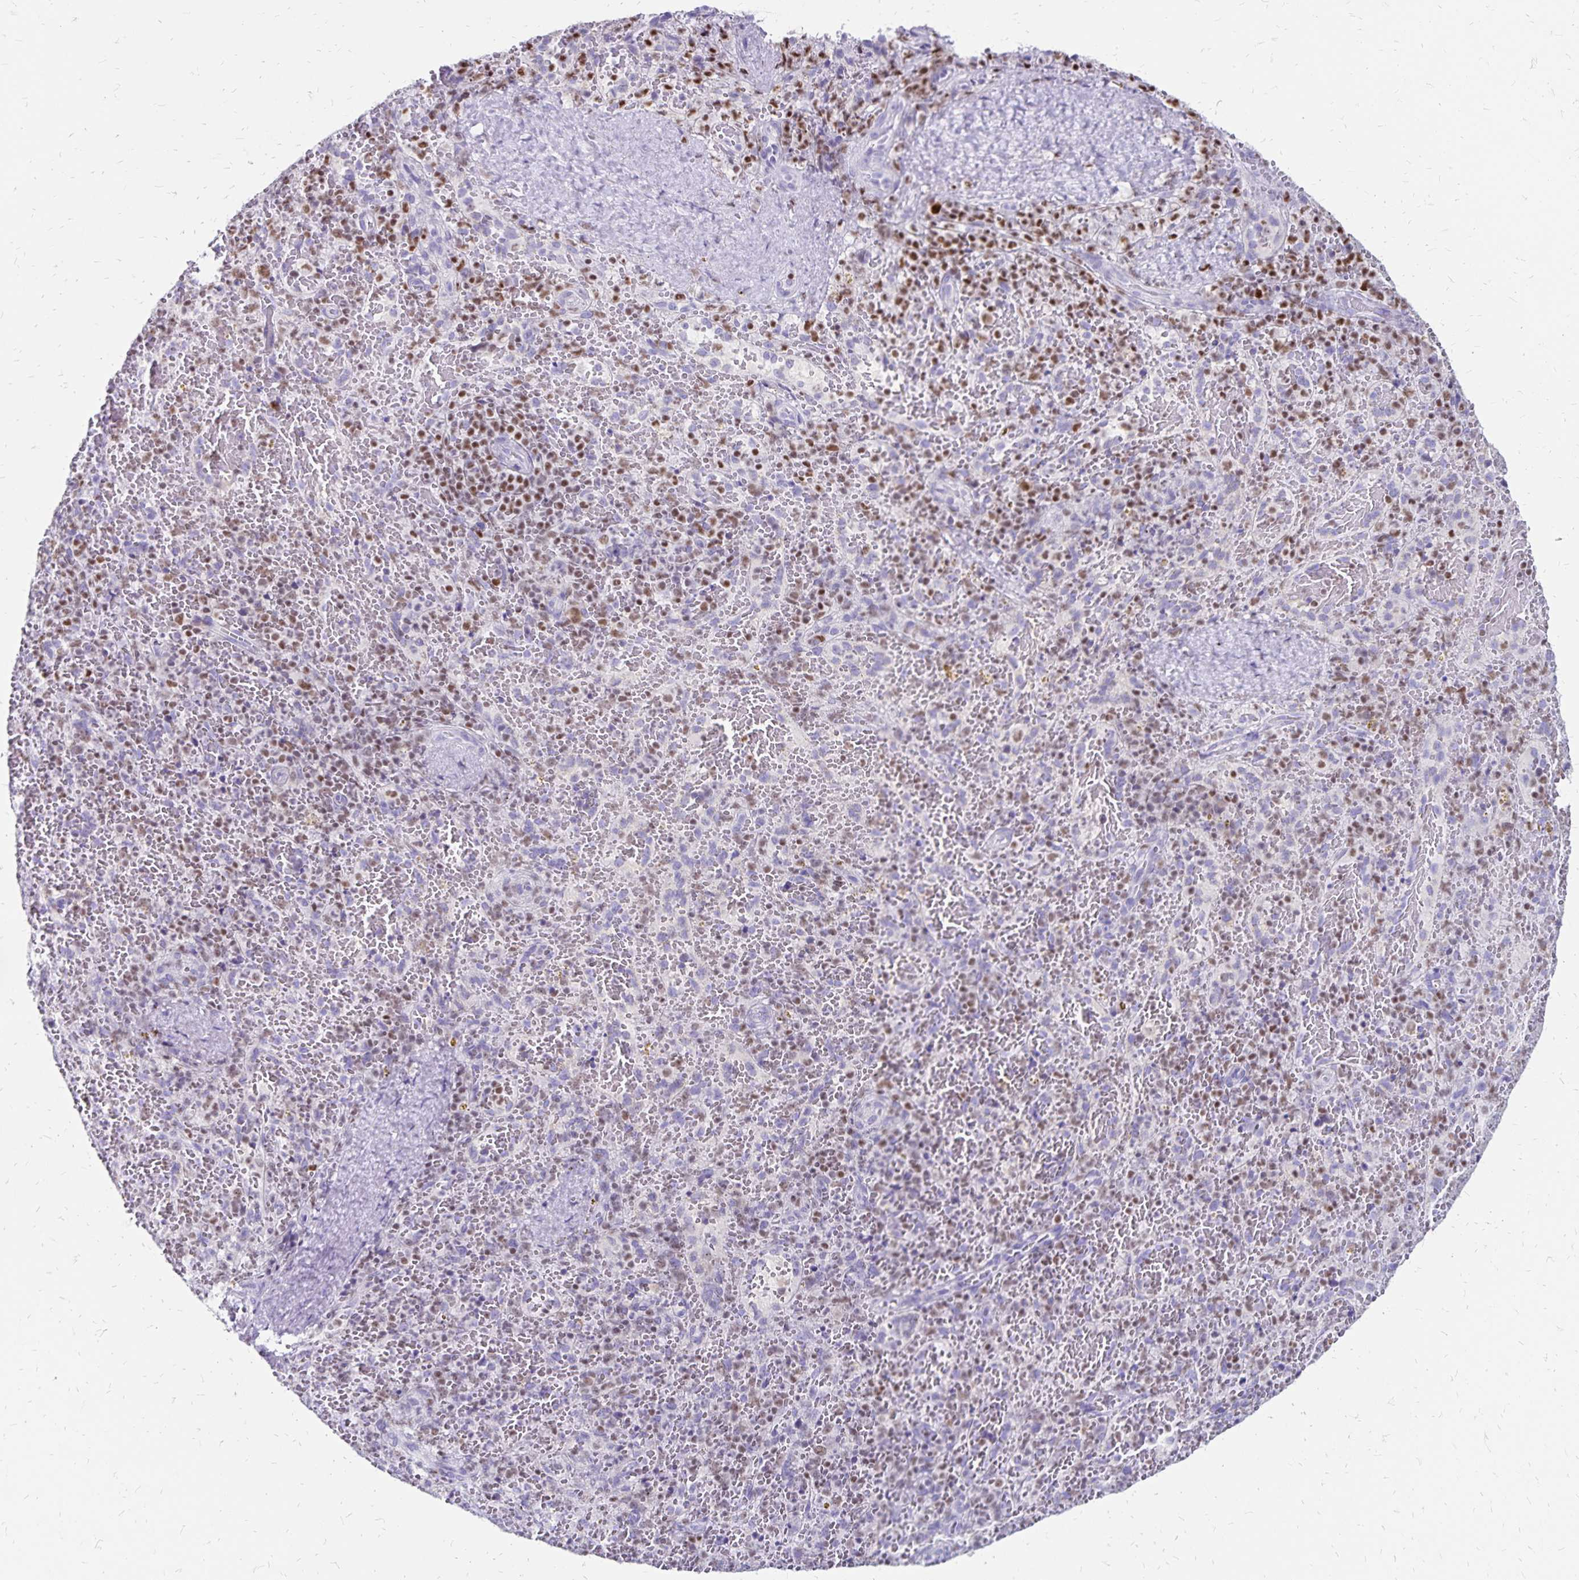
{"staining": {"intensity": "moderate", "quantity": "<25%", "location": "nuclear"}, "tissue": "spleen", "cell_type": "Cells in red pulp", "image_type": "normal", "snomed": [{"axis": "morphology", "description": "Normal tissue, NOS"}, {"axis": "topography", "description": "Spleen"}], "caption": "Protein positivity by immunohistochemistry (IHC) shows moderate nuclear positivity in approximately <25% of cells in red pulp in normal spleen.", "gene": "IKZF1", "patient": {"sex": "female", "age": 50}}